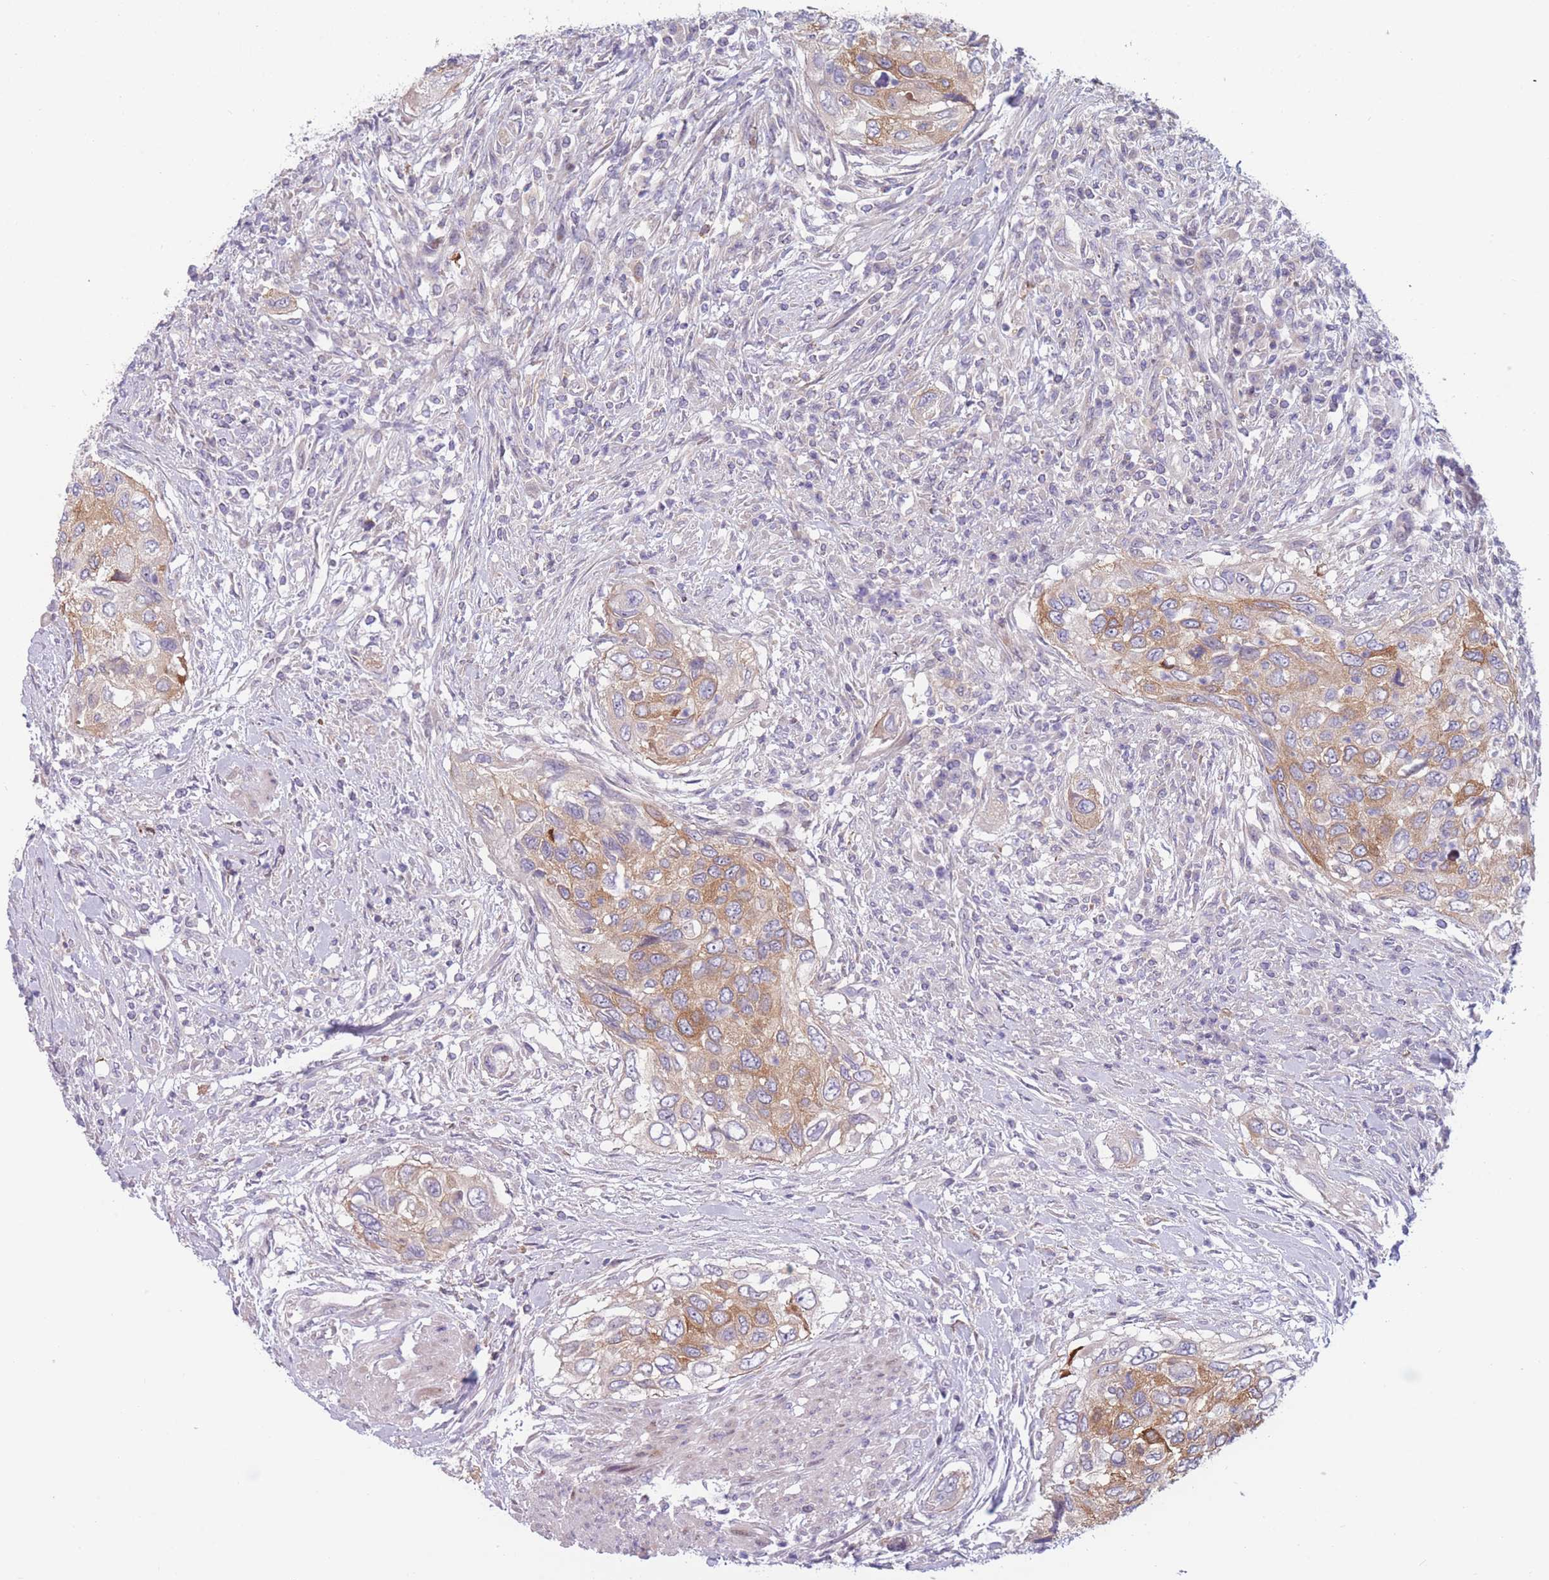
{"staining": {"intensity": "moderate", "quantity": "25%-75%", "location": "cytoplasmic/membranous"}, "tissue": "urothelial cancer", "cell_type": "Tumor cells", "image_type": "cancer", "snomed": [{"axis": "morphology", "description": "Urothelial carcinoma, High grade"}, {"axis": "topography", "description": "Urinary bladder"}], "caption": "Immunohistochemical staining of high-grade urothelial carcinoma shows medium levels of moderate cytoplasmic/membranous protein expression in approximately 25%-75% of tumor cells. Using DAB (3,3'-diaminobenzidine) (brown) and hematoxylin (blue) stains, captured at high magnification using brightfield microscopy.", "gene": "PDE4A", "patient": {"sex": "female", "age": 60}}